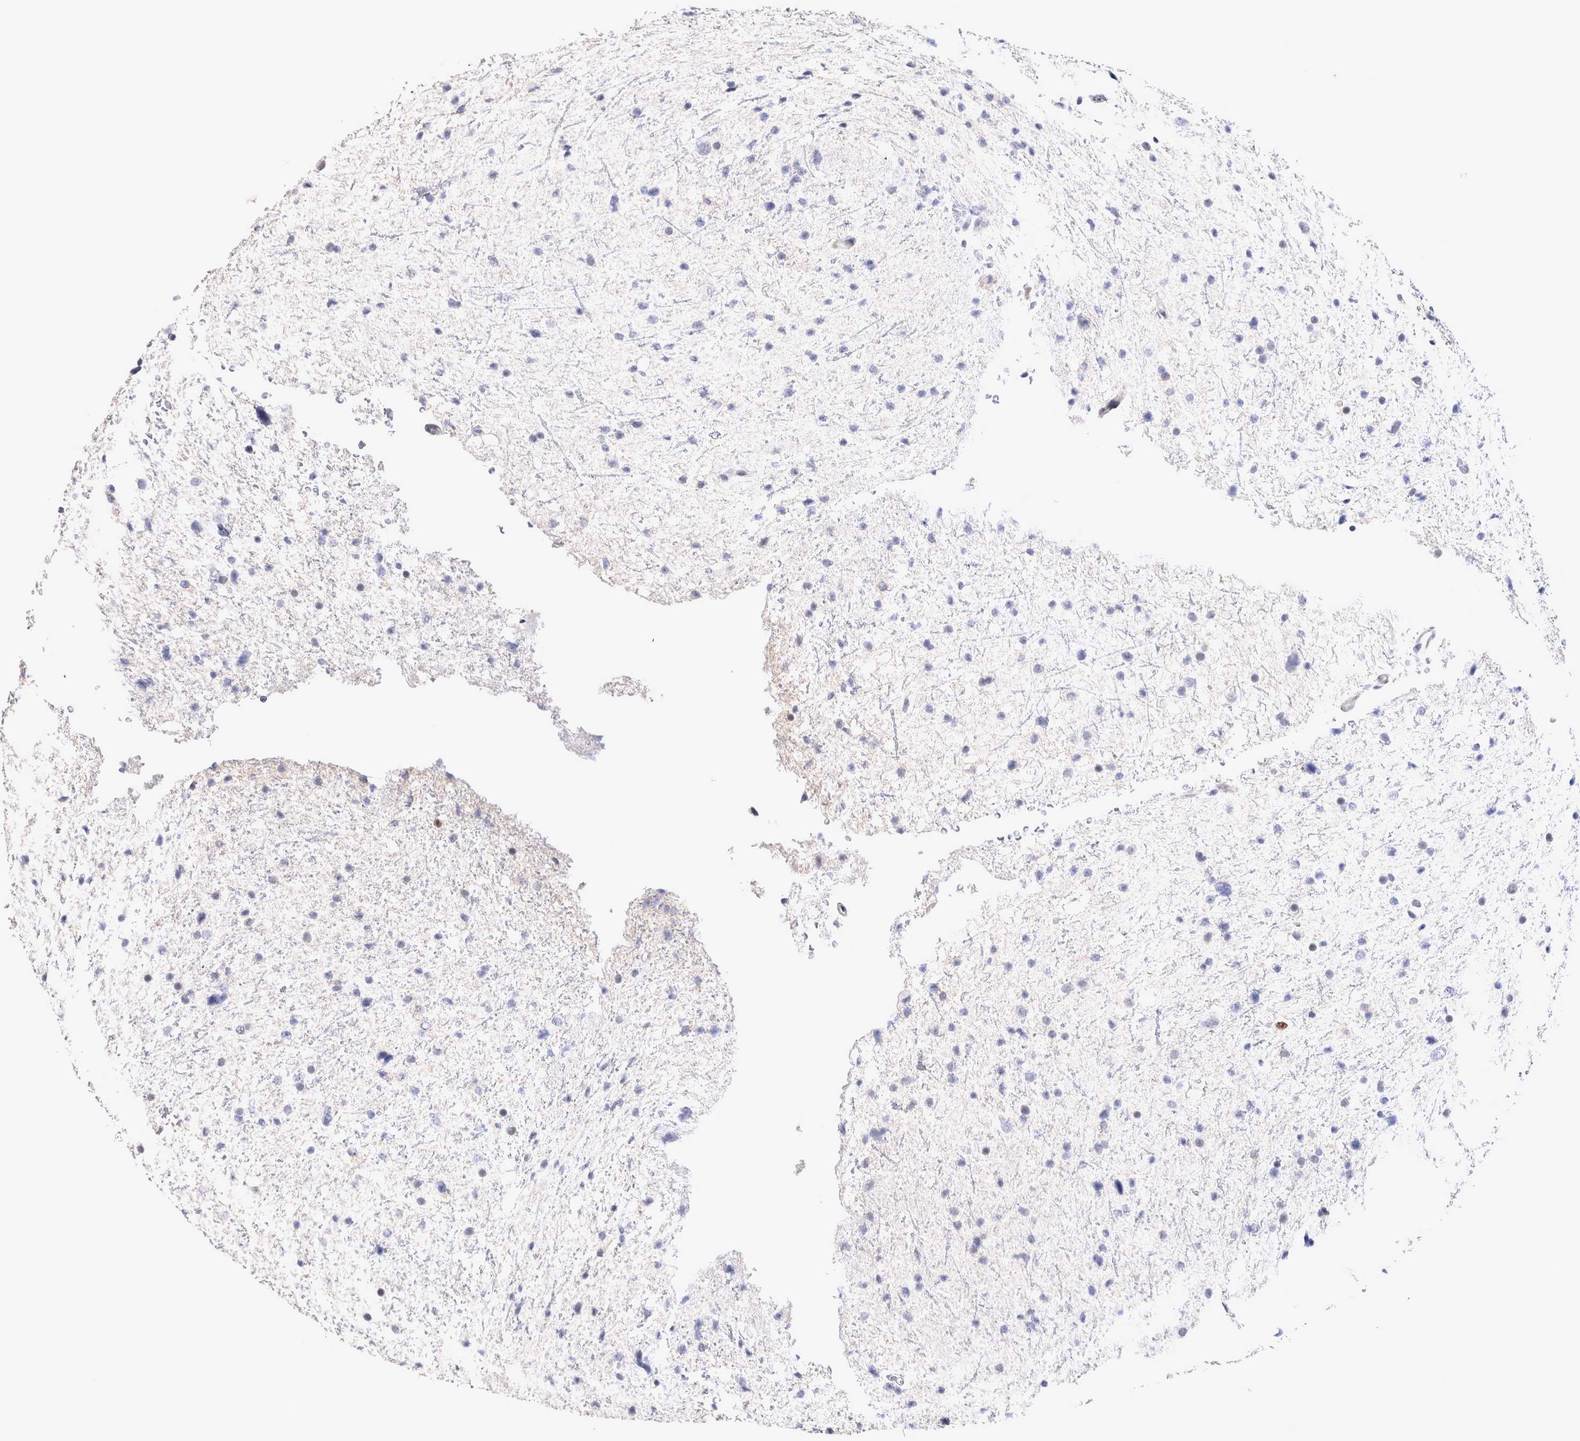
{"staining": {"intensity": "negative", "quantity": "none", "location": "none"}, "tissue": "glioma", "cell_type": "Tumor cells", "image_type": "cancer", "snomed": [{"axis": "morphology", "description": "Glioma, malignant, Low grade"}, {"axis": "topography", "description": "Brain"}], "caption": "DAB (3,3'-diaminobenzidine) immunohistochemical staining of glioma shows no significant staining in tumor cells.", "gene": "KIF18B", "patient": {"sex": "female", "age": 37}}